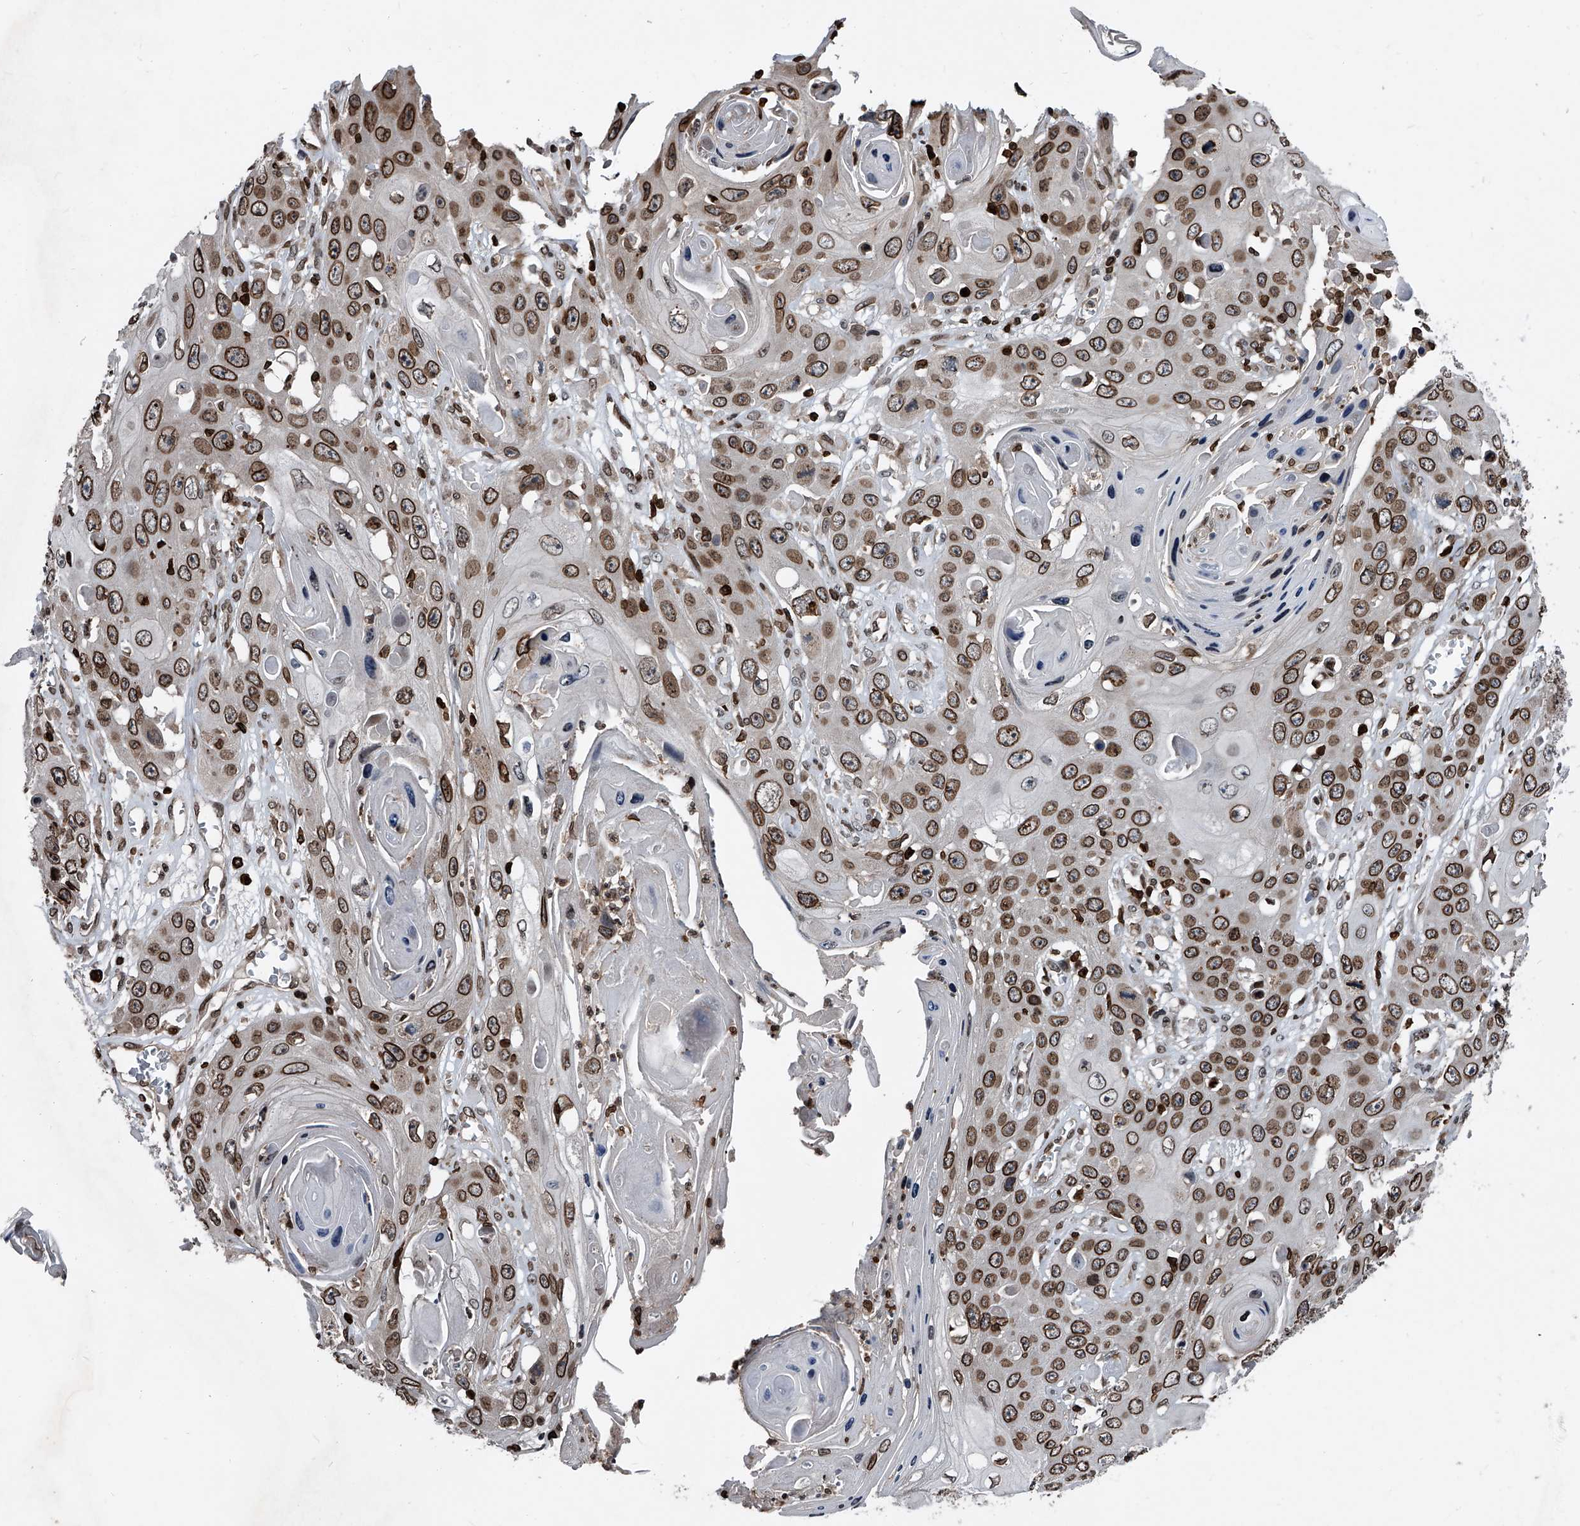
{"staining": {"intensity": "moderate", "quantity": ">75%", "location": "cytoplasmic/membranous,nuclear"}, "tissue": "skin cancer", "cell_type": "Tumor cells", "image_type": "cancer", "snomed": [{"axis": "morphology", "description": "Squamous cell carcinoma, NOS"}, {"axis": "topography", "description": "Skin"}], "caption": "Protein staining reveals moderate cytoplasmic/membranous and nuclear staining in approximately >75% of tumor cells in skin cancer (squamous cell carcinoma). (DAB IHC with brightfield microscopy, high magnification).", "gene": "PHF20", "patient": {"sex": "male", "age": 55}}